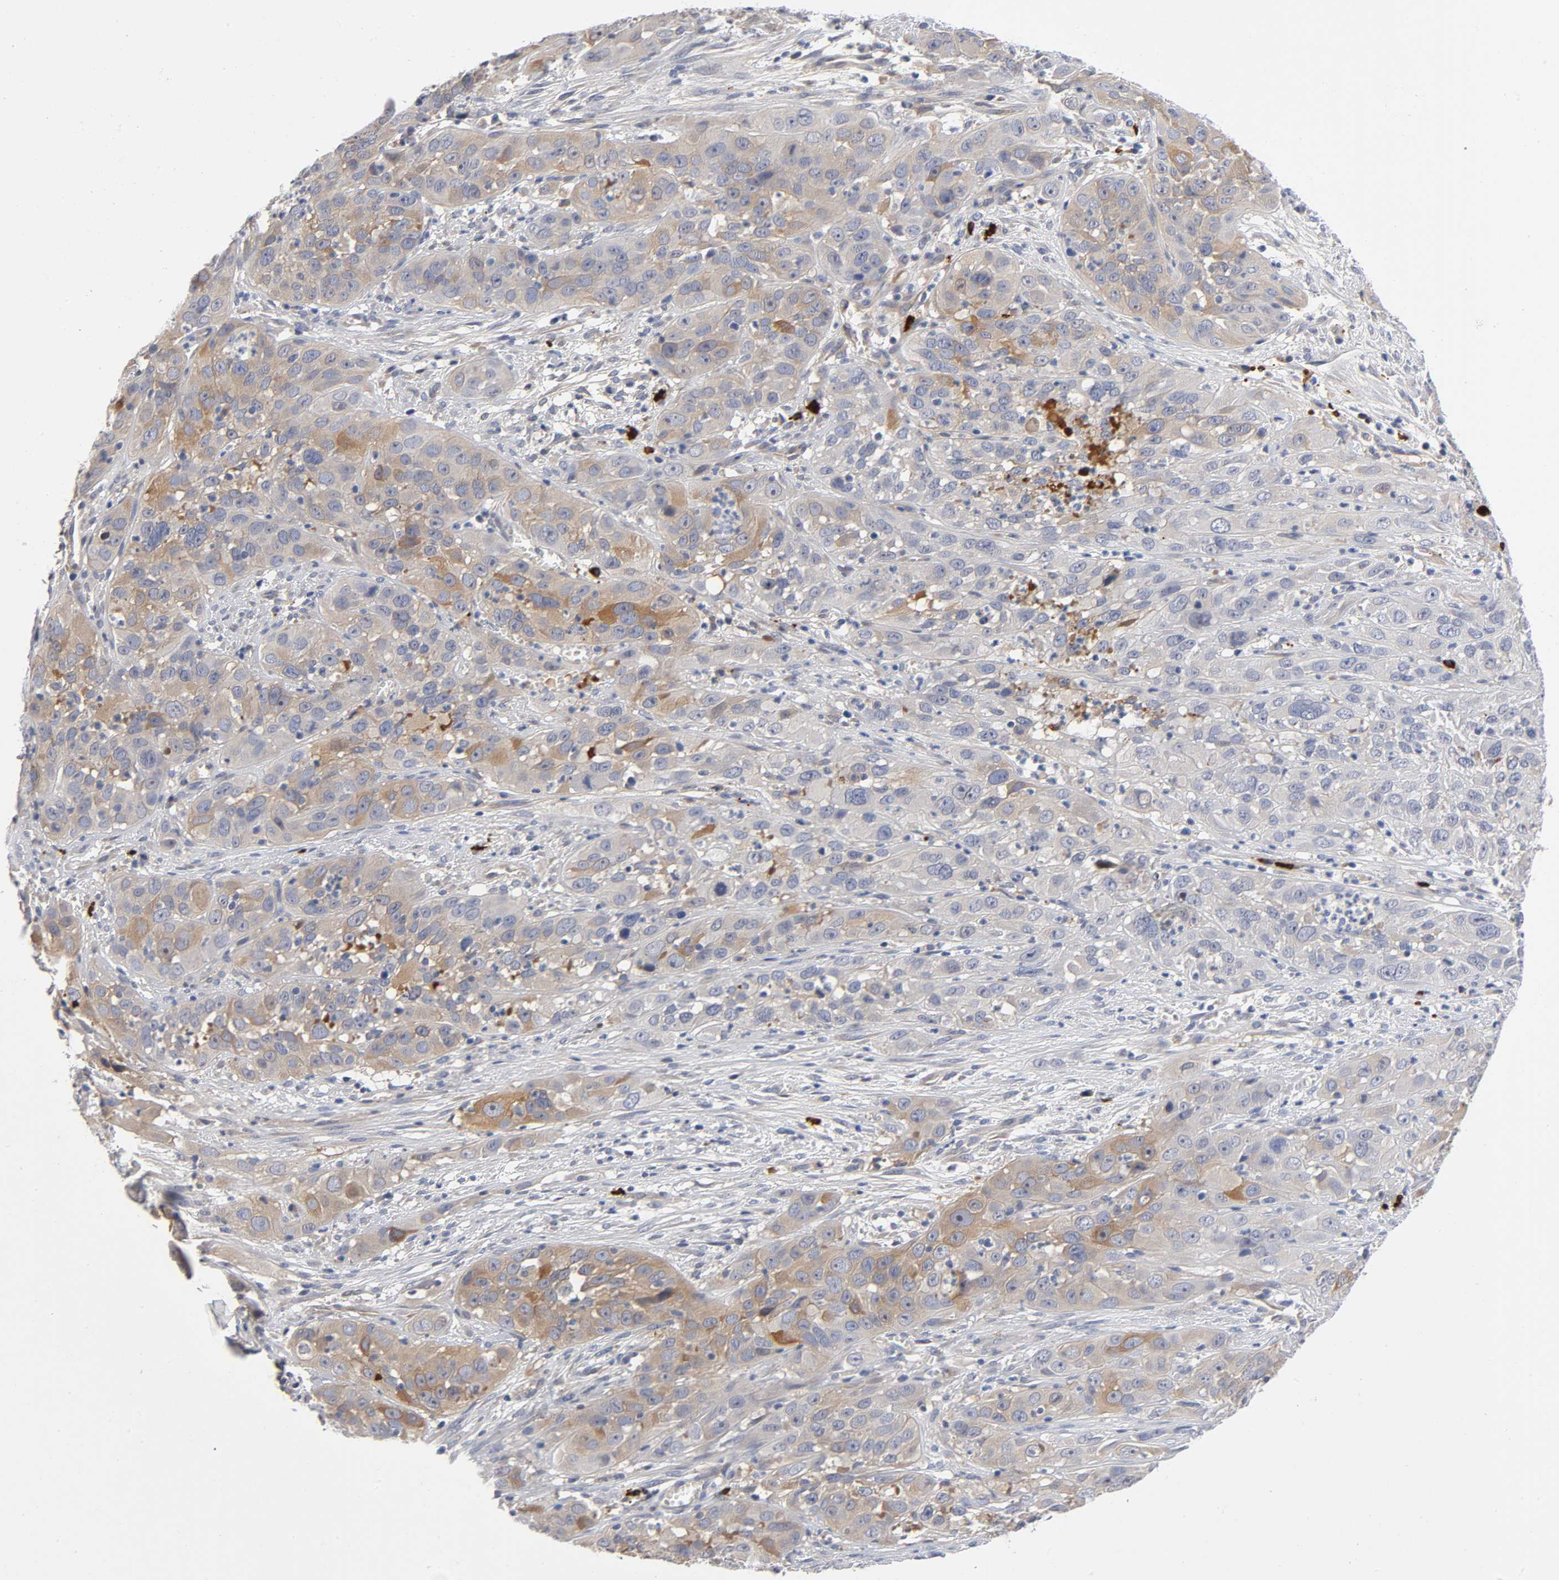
{"staining": {"intensity": "weak", "quantity": ">75%", "location": "cytoplasmic/membranous"}, "tissue": "cervical cancer", "cell_type": "Tumor cells", "image_type": "cancer", "snomed": [{"axis": "morphology", "description": "Squamous cell carcinoma, NOS"}, {"axis": "topography", "description": "Cervix"}], "caption": "A brown stain highlights weak cytoplasmic/membranous staining of a protein in human cervical squamous cell carcinoma tumor cells.", "gene": "NOVA1", "patient": {"sex": "female", "age": 32}}